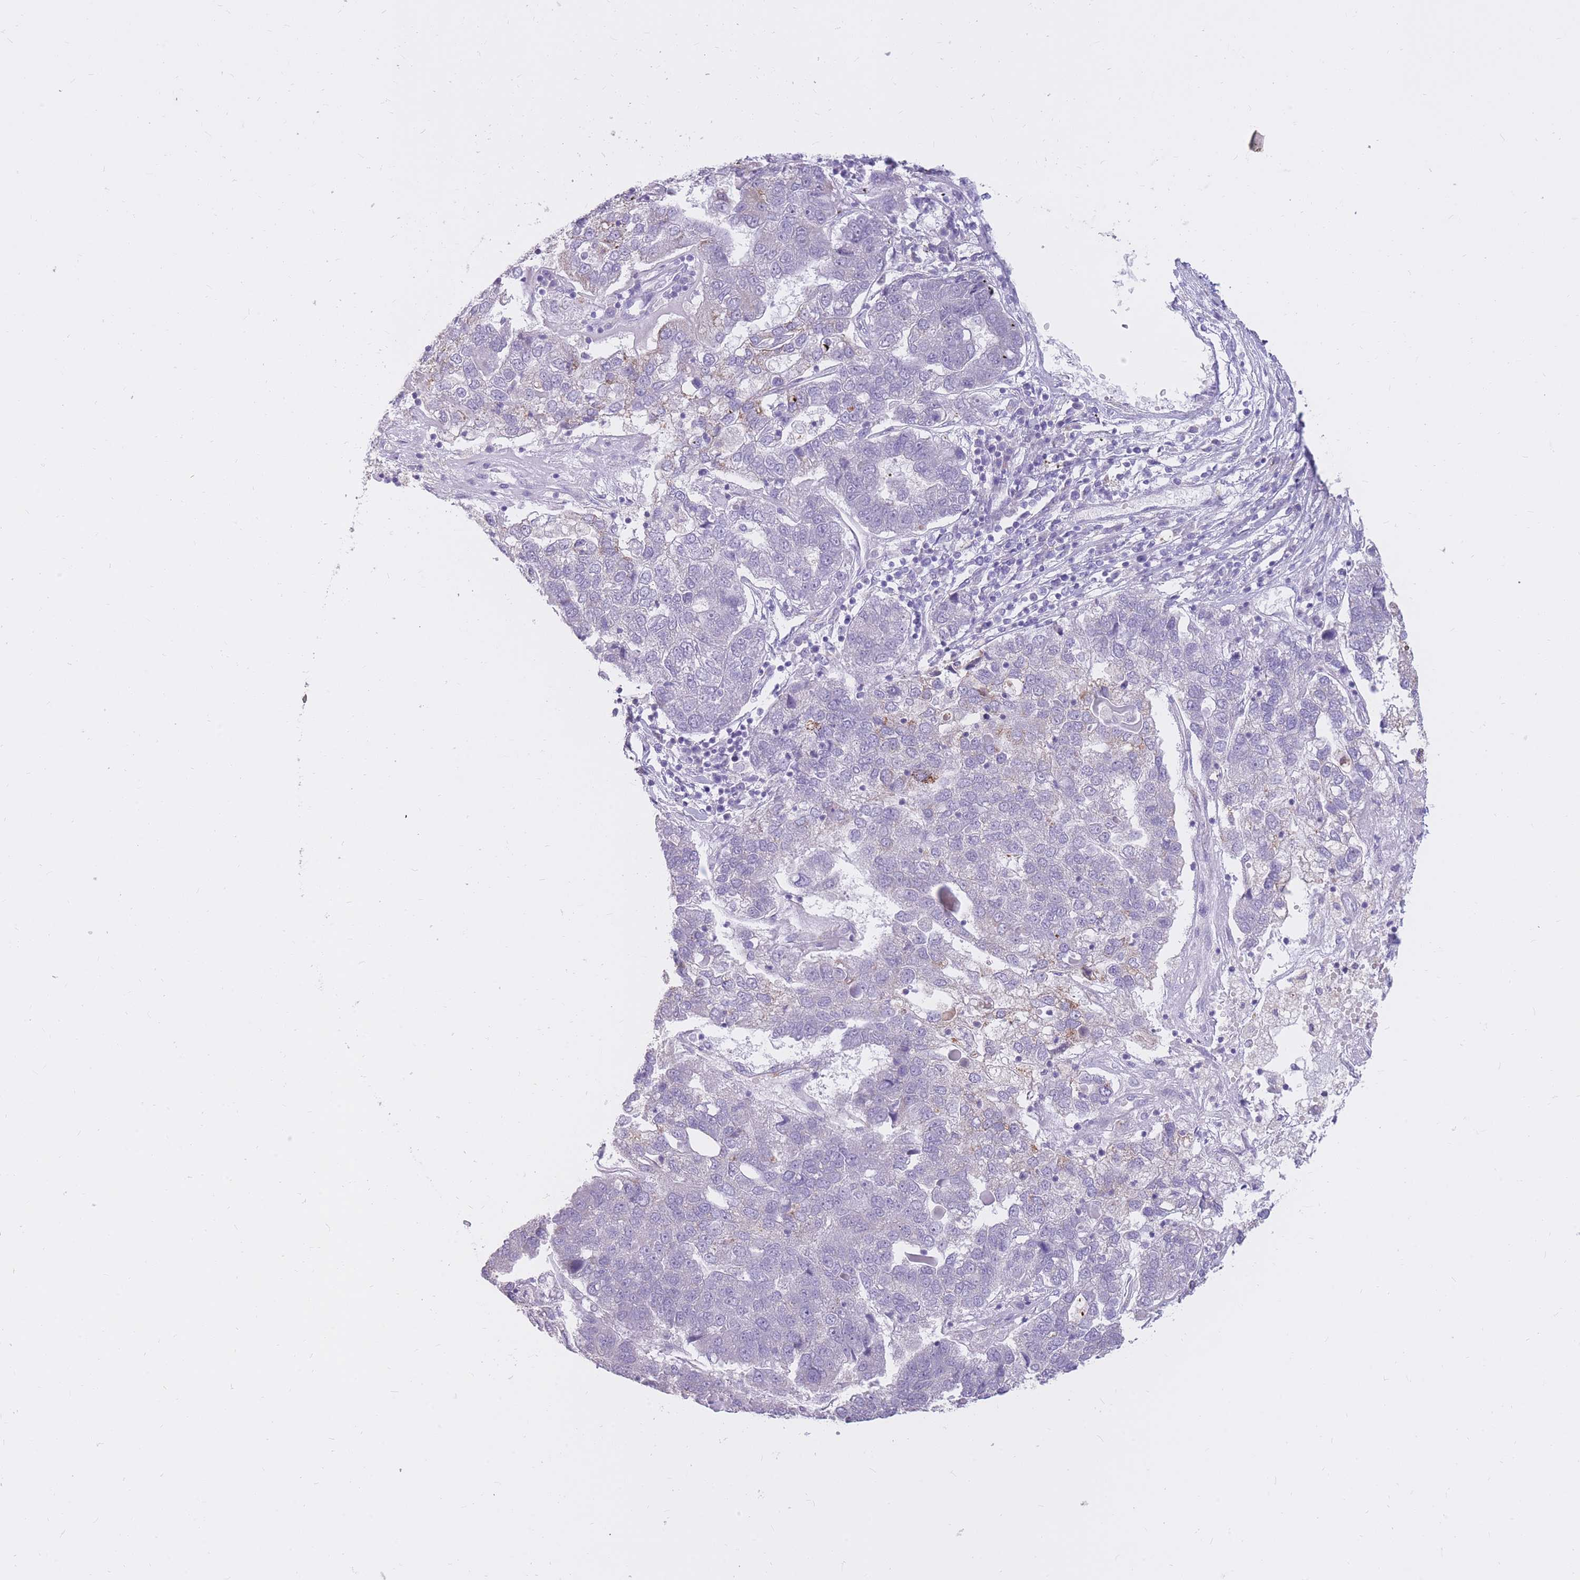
{"staining": {"intensity": "moderate", "quantity": "<25%", "location": "cytoplasmic/membranous"}, "tissue": "pancreatic cancer", "cell_type": "Tumor cells", "image_type": "cancer", "snomed": [{"axis": "morphology", "description": "Adenocarcinoma, NOS"}, {"axis": "topography", "description": "Pancreas"}], "caption": "Pancreatic adenocarcinoma tissue reveals moderate cytoplasmic/membranous staining in approximately <25% of tumor cells (Stains: DAB (3,3'-diaminobenzidine) in brown, nuclei in blue, Microscopy: brightfield microscopy at high magnification).", "gene": "RNF170", "patient": {"sex": "female", "age": 61}}